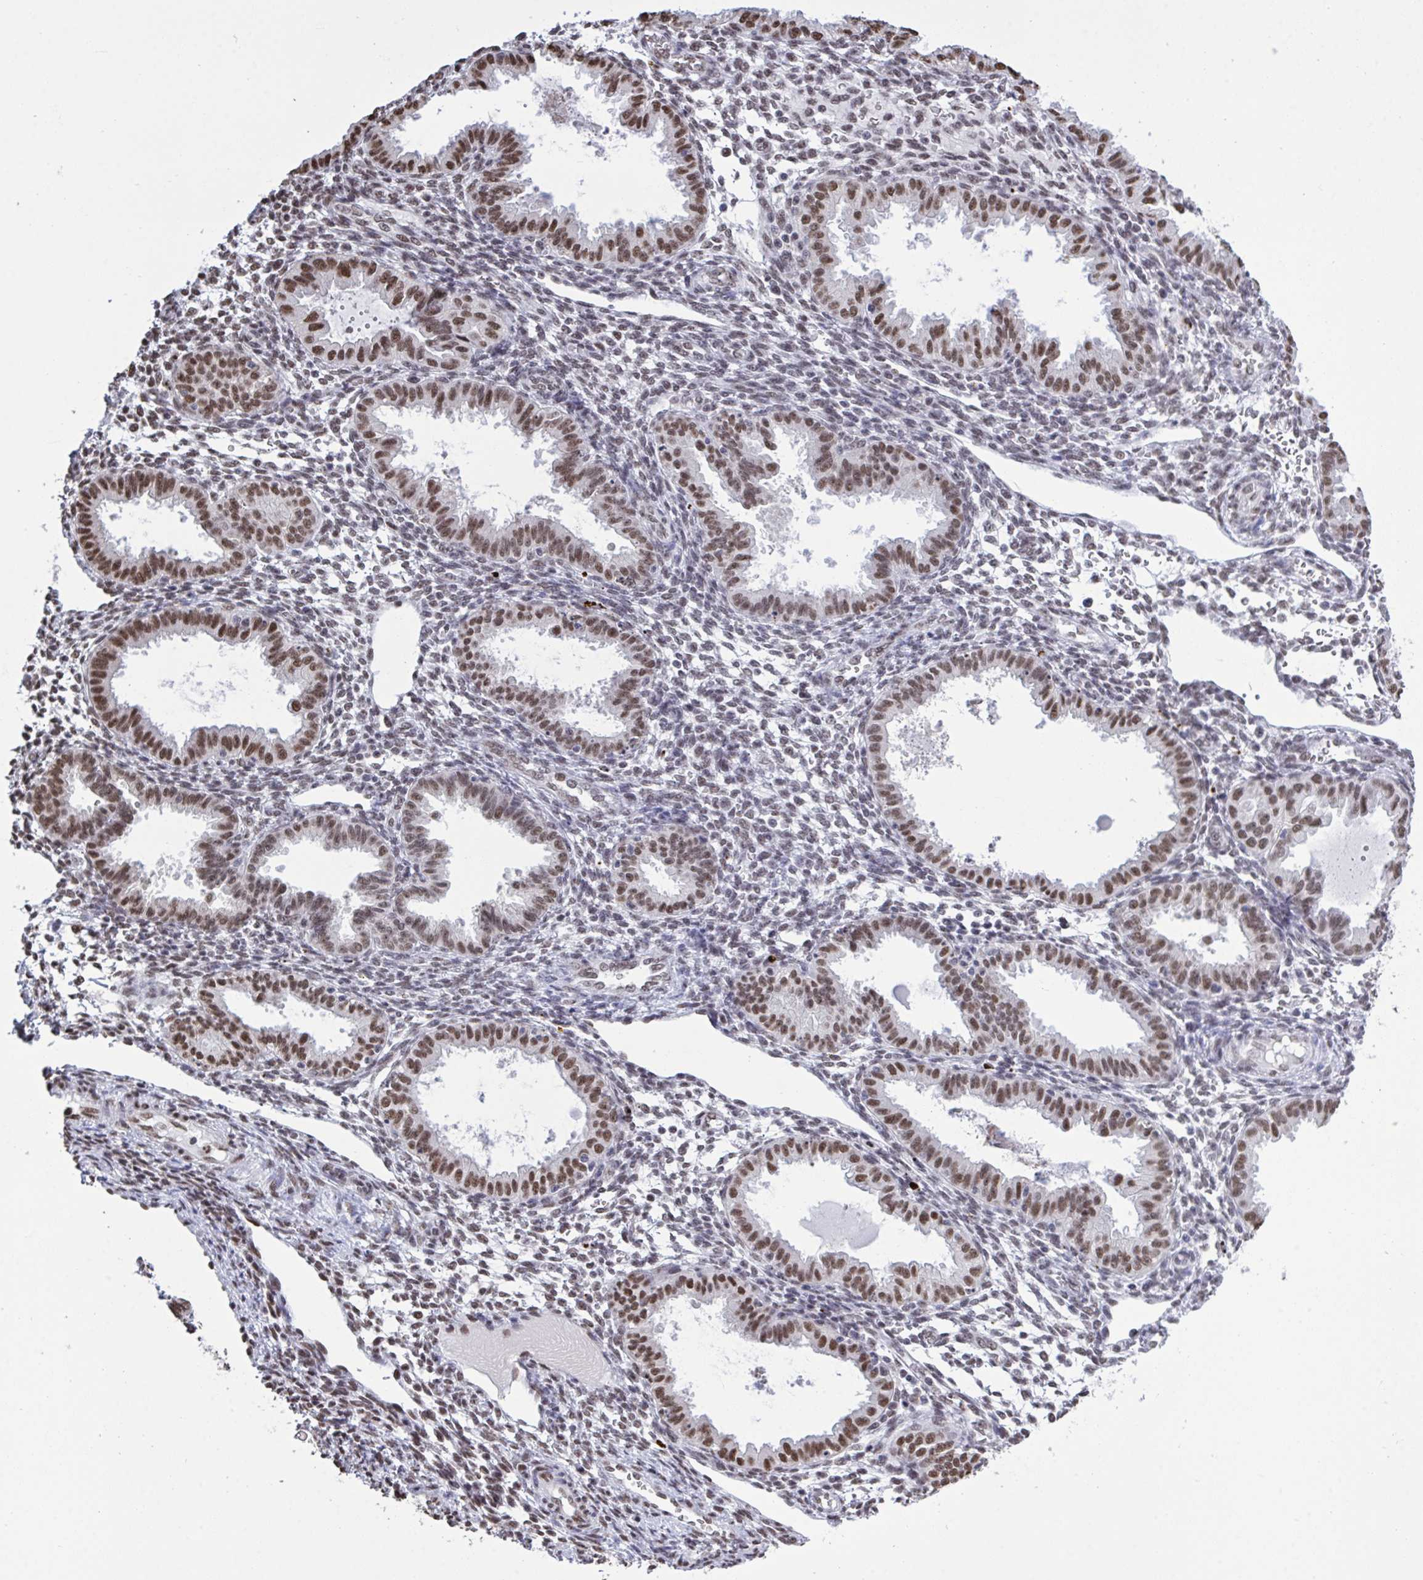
{"staining": {"intensity": "weak", "quantity": "25%-75%", "location": "nuclear"}, "tissue": "endometrium", "cell_type": "Cells in endometrial stroma", "image_type": "normal", "snomed": [{"axis": "morphology", "description": "Normal tissue, NOS"}, {"axis": "topography", "description": "Endometrium"}], "caption": "An immunohistochemistry micrograph of unremarkable tissue is shown. Protein staining in brown highlights weak nuclear positivity in endometrium within cells in endometrial stroma.", "gene": "HNRNPDL", "patient": {"sex": "female", "age": 33}}